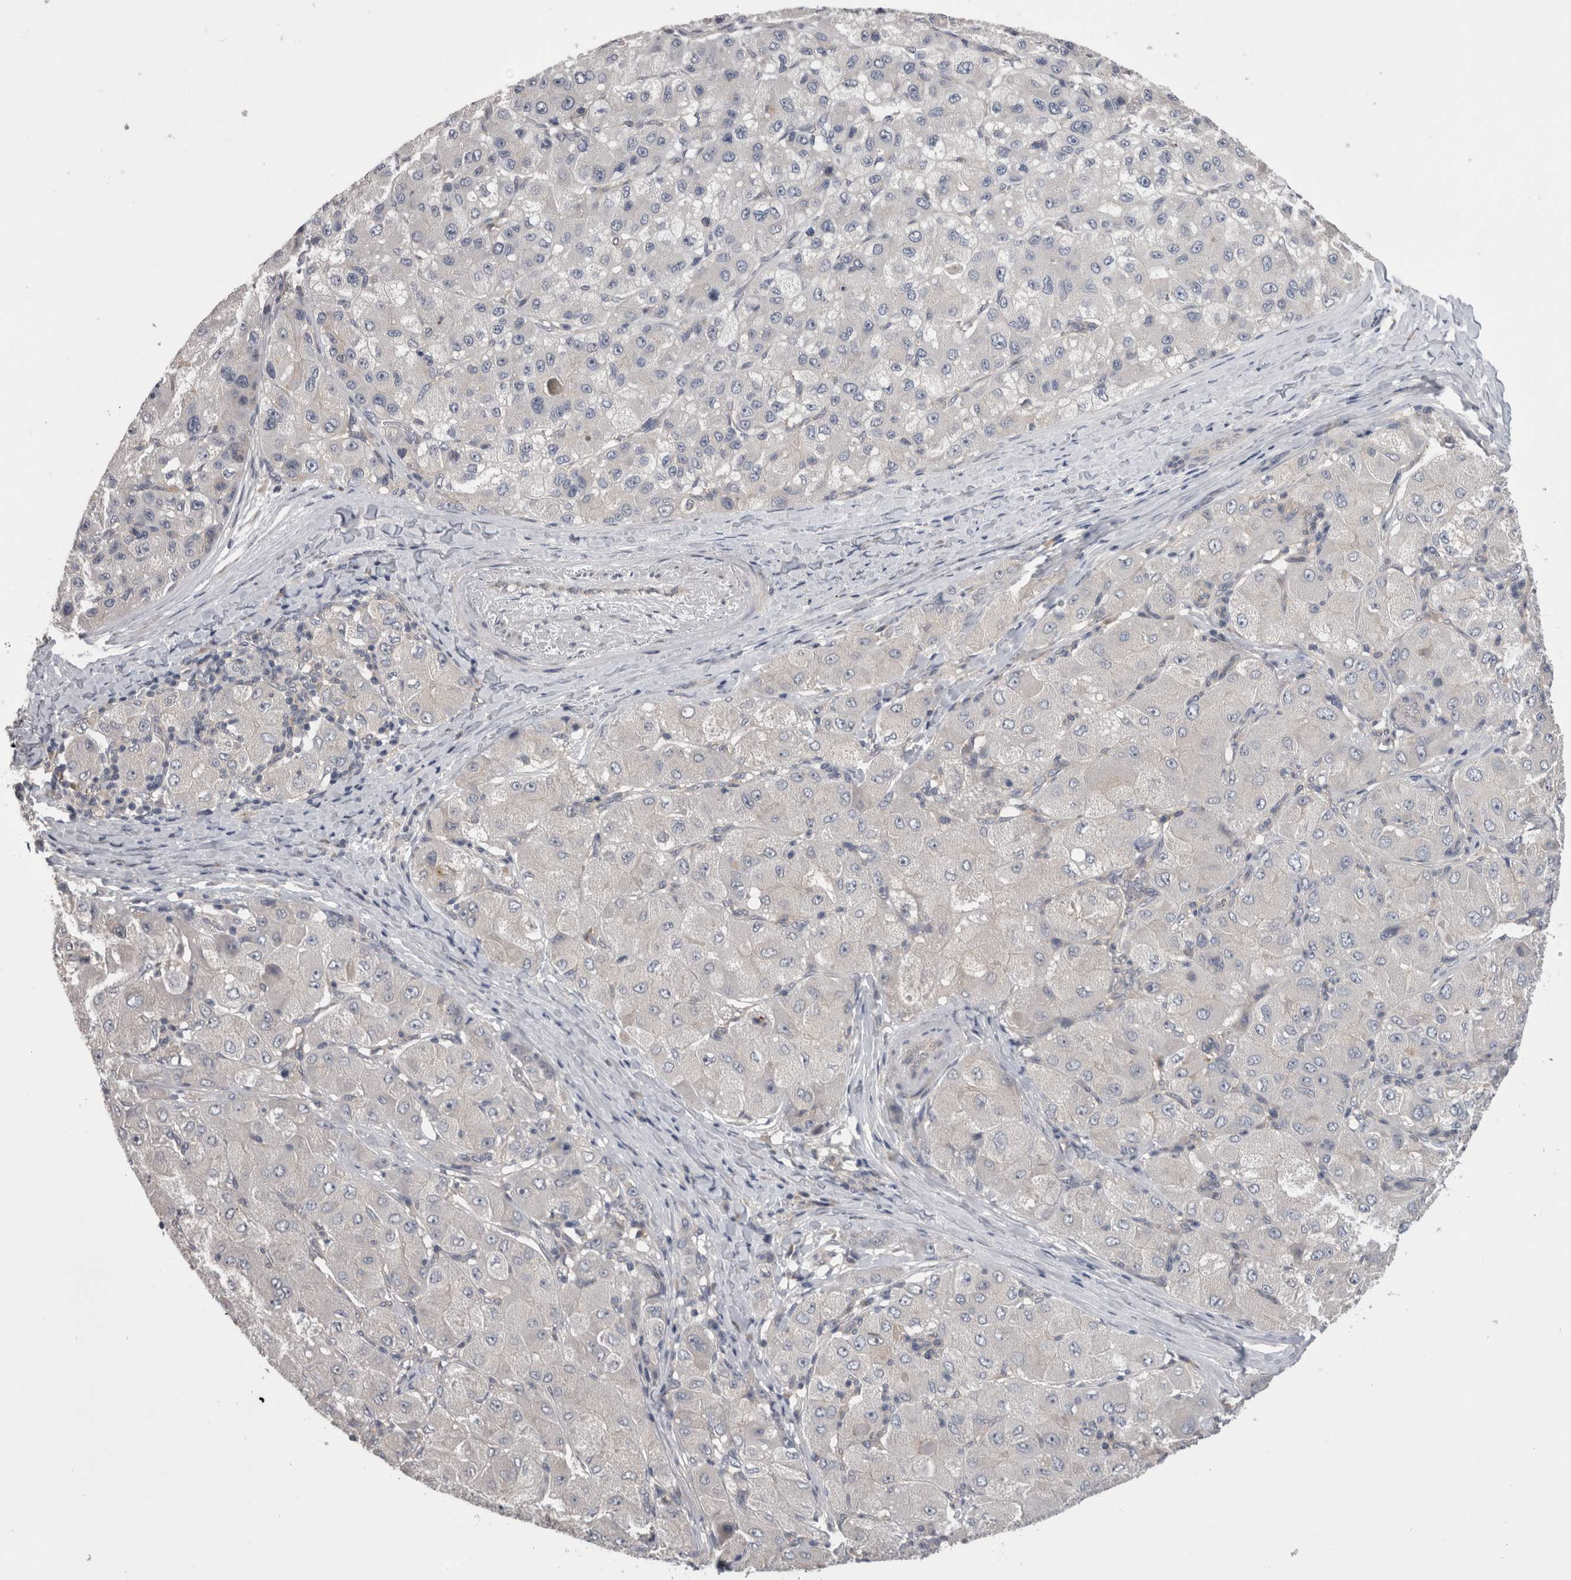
{"staining": {"intensity": "negative", "quantity": "none", "location": "none"}, "tissue": "liver cancer", "cell_type": "Tumor cells", "image_type": "cancer", "snomed": [{"axis": "morphology", "description": "Carcinoma, Hepatocellular, NOS"}, {"axis": "topography", "description": "Liver"}], "caption": "The micrograph demonstrates no staining of tumor cells in liver hepatocellular carcinoma.", "gene": "DCTN6", "patient": {"sex": "male", "age": 80}}